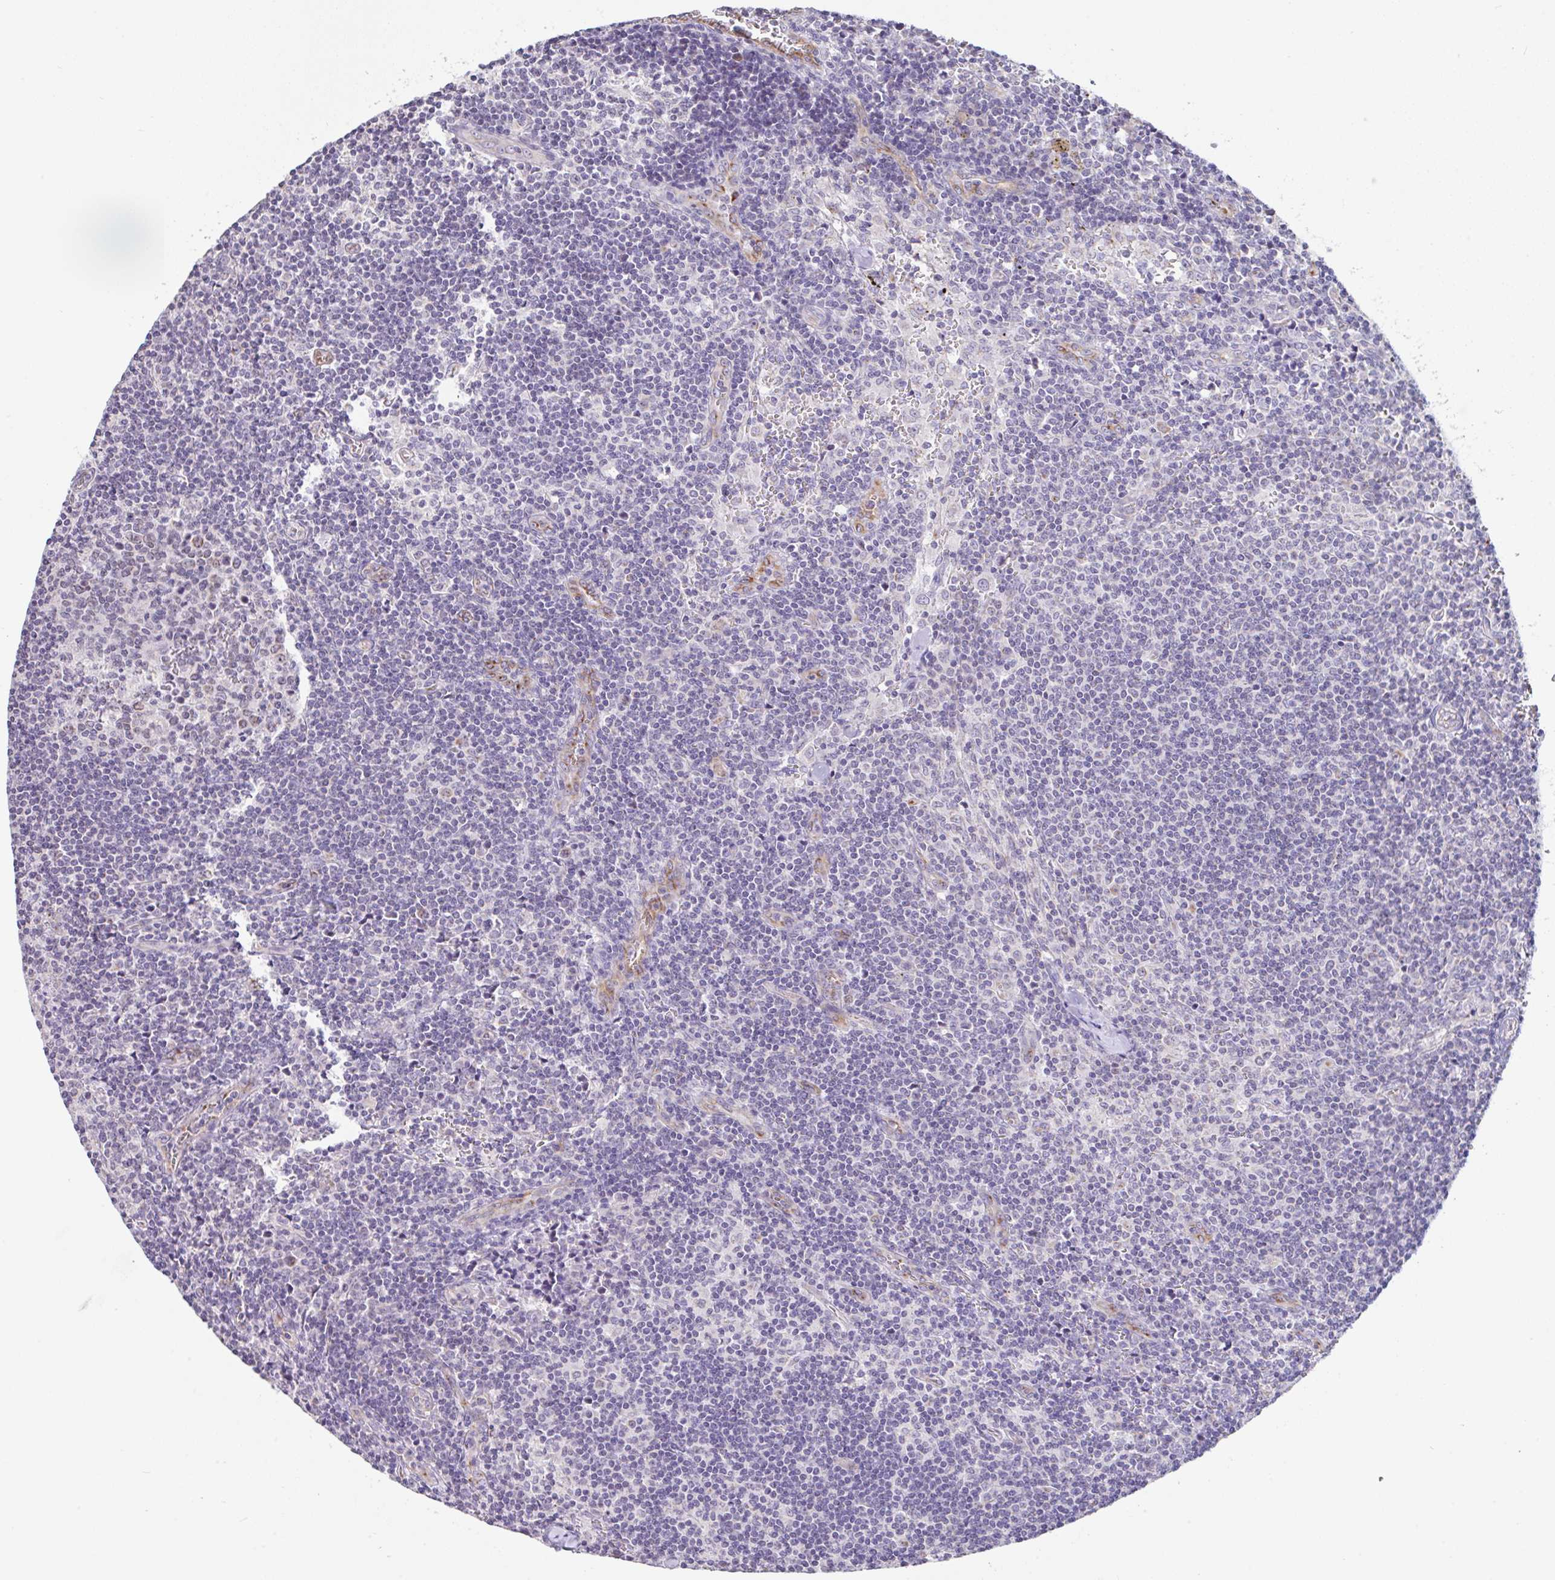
{"staining": {"intensity": "negative", "quantity": "none", "location": "none"}, "tissue": "lymph node", "cell_type": "Germinal center cells", "image_type": "normal", "snomed": [{"axis": "morphology", "description": "Normal tissue, NOS"}, {"axis": "topography", "description": "Lymph node"}], "caption": "Germinal center cells show no significant protein expression in unremarkable lymph node. (Immunohistochemistry (ihc), brightfield microscopy, high magnification).", "gene": "PLCD4", "patient": {"sex": "female", "age": 45}}